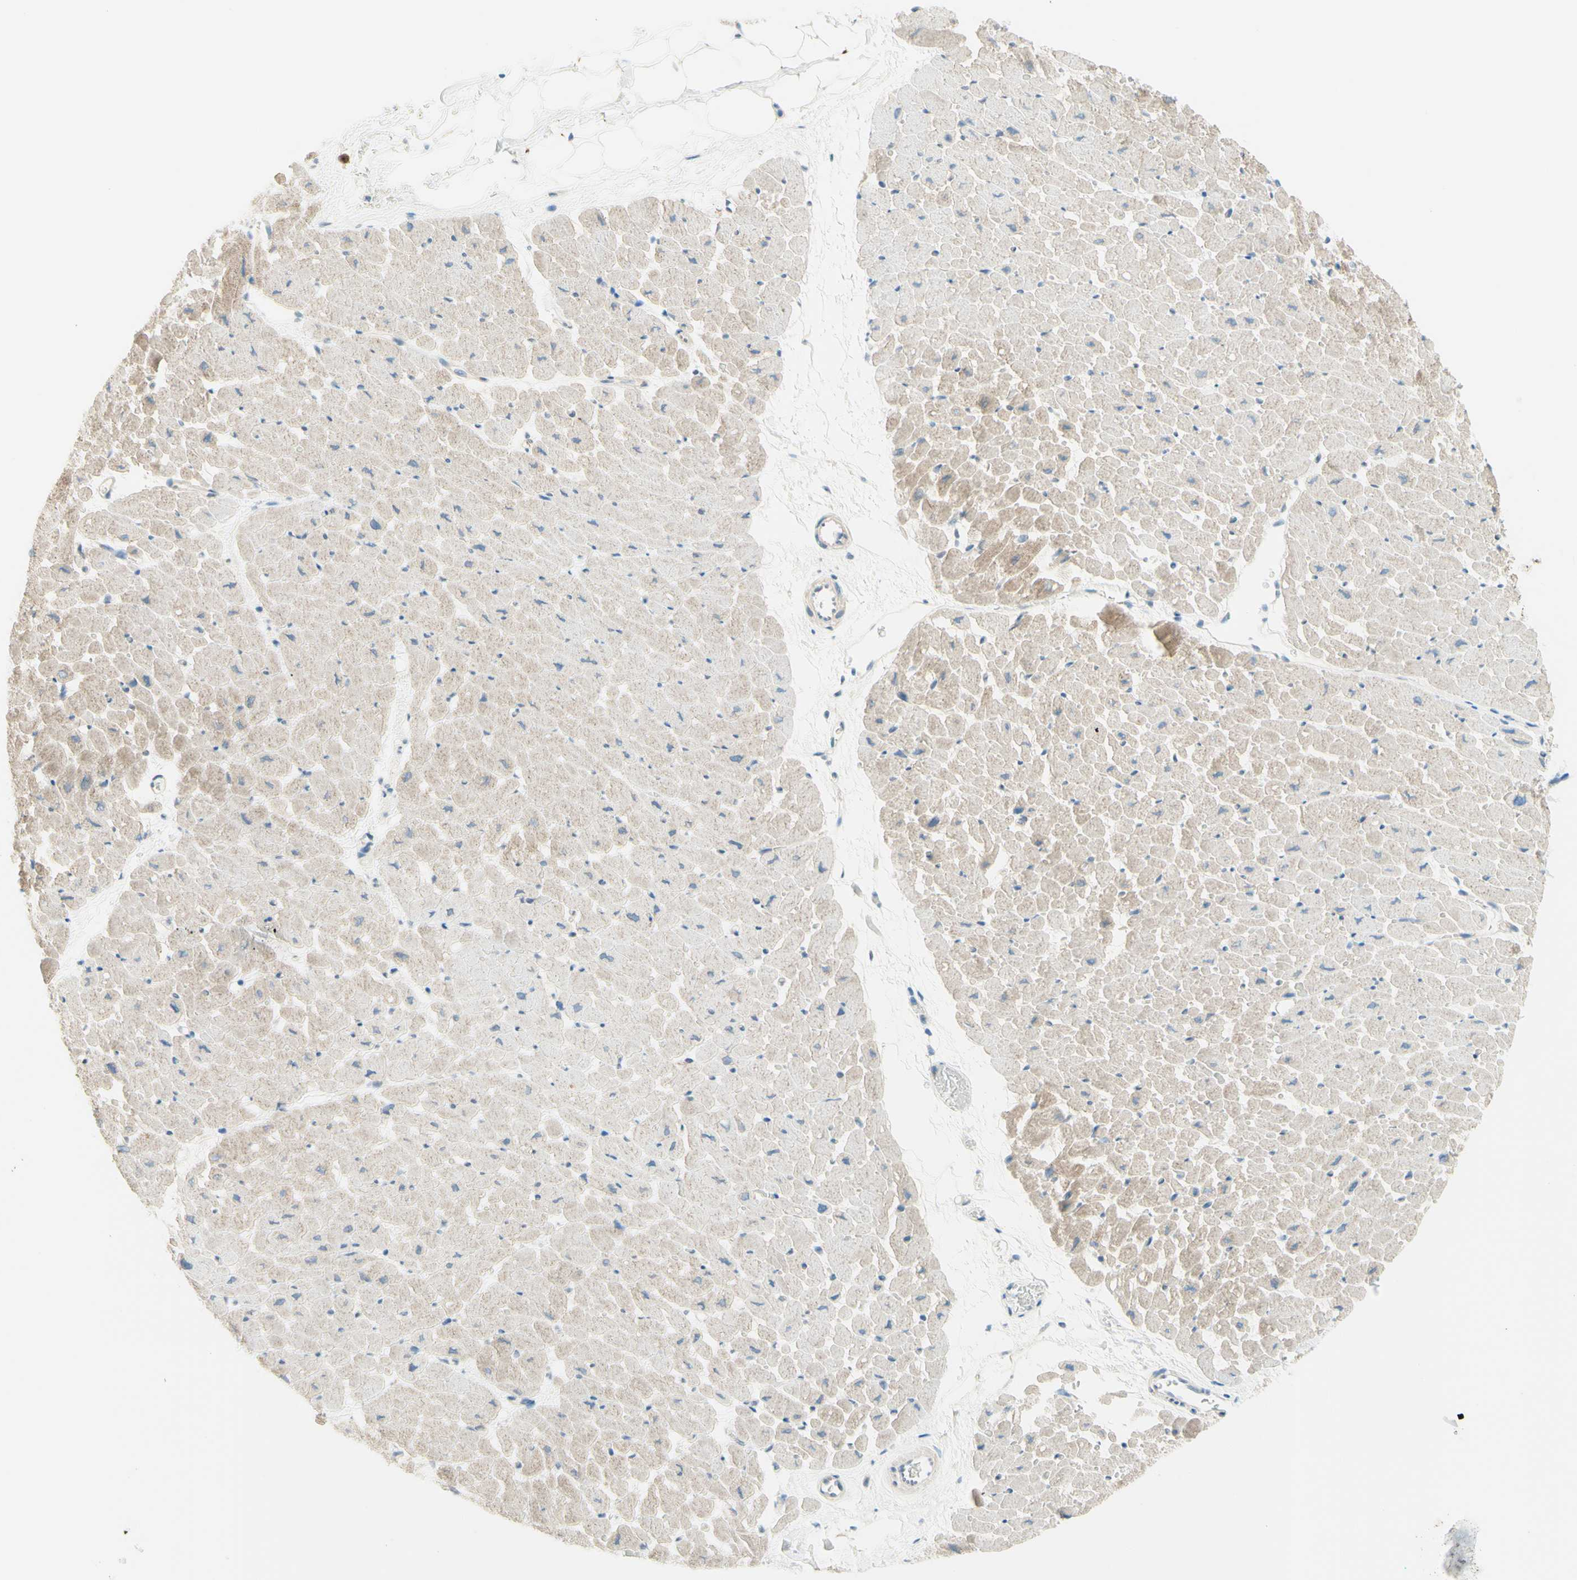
{"staining": {"intensity": "weak", "quantity": "25%-75%", "location": "cytoplasmic/membranous"}, "tissue": "heart muscle", "cell_type": "Cardiomyocytes", "image_type": "normal", "snomed": [{"axis": "morphology", "description": "Normal tissue, NOS"}, {"axis": "topography", "description": "Heart"}], "caption": "Cardiomyocytes demonstrate low levels of weak cytoplasmic/membranous expression in approximately 25%-75% of cells in benign heart muscle.", "gene": "JPH1", "patient": {"sex": "male", "age": 45}}